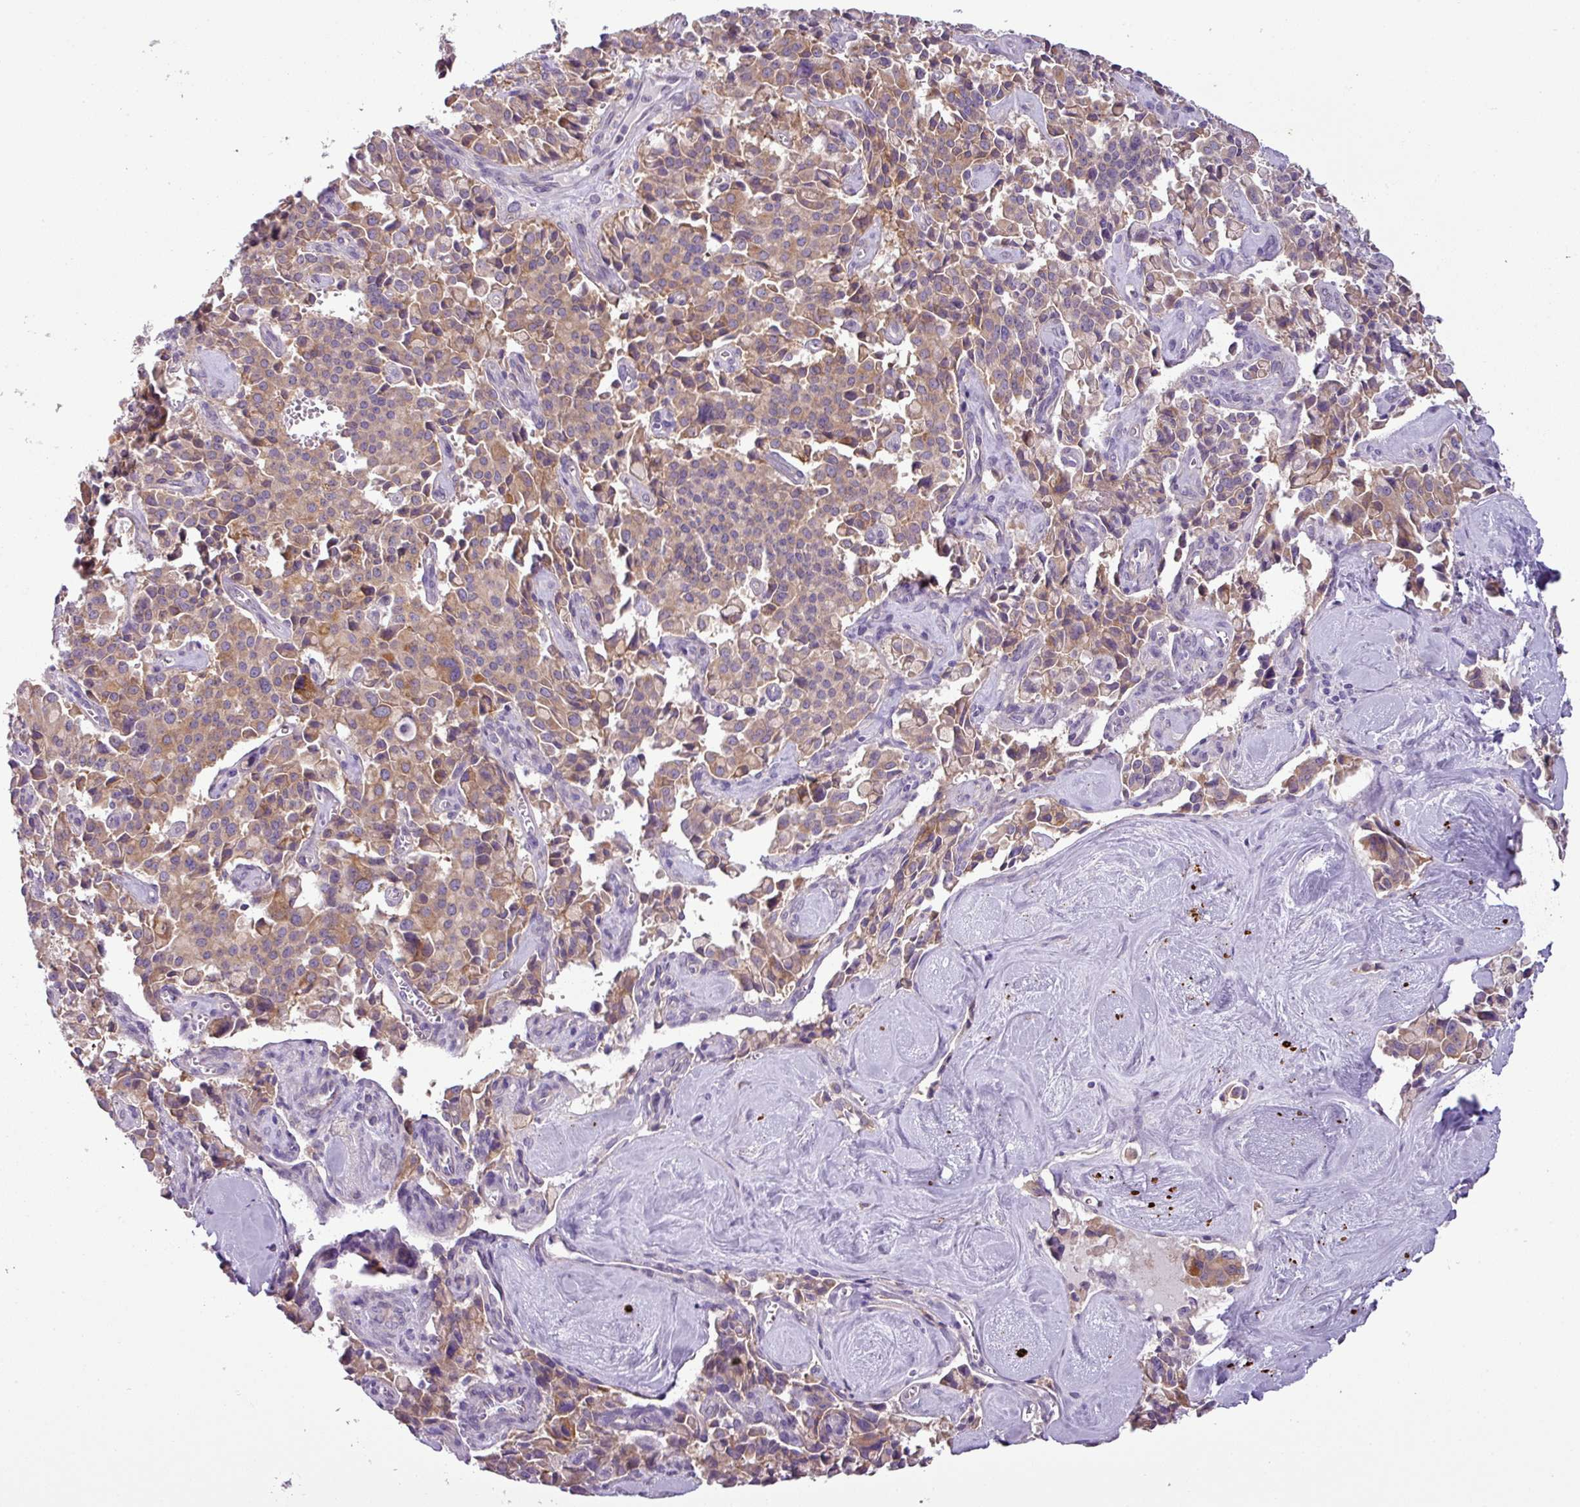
{"staining": {"intensity": "moderate", "quantity": ">75%", "location": "cytoplasmic/membranous"}, "tissue": "pancreatic cancer", "cell_type": "Tumor cells", "image_type": "cancer", "snomed": [{"axis": "morphology", "description": "Adenocarcinoma, NOS"}, {"axis": "topography", "description": "Pancreas"}], "caption": "IHC (DAB (3,3'-diaminobenzidine)) staining of pancreatic adenocarcinoma reveals moderate cytoplasmic/membranous protein staining in about >75% of tumor cells.", "gene": "TOR1AIP2", "patient": {"sex": "male", "age": 65}}